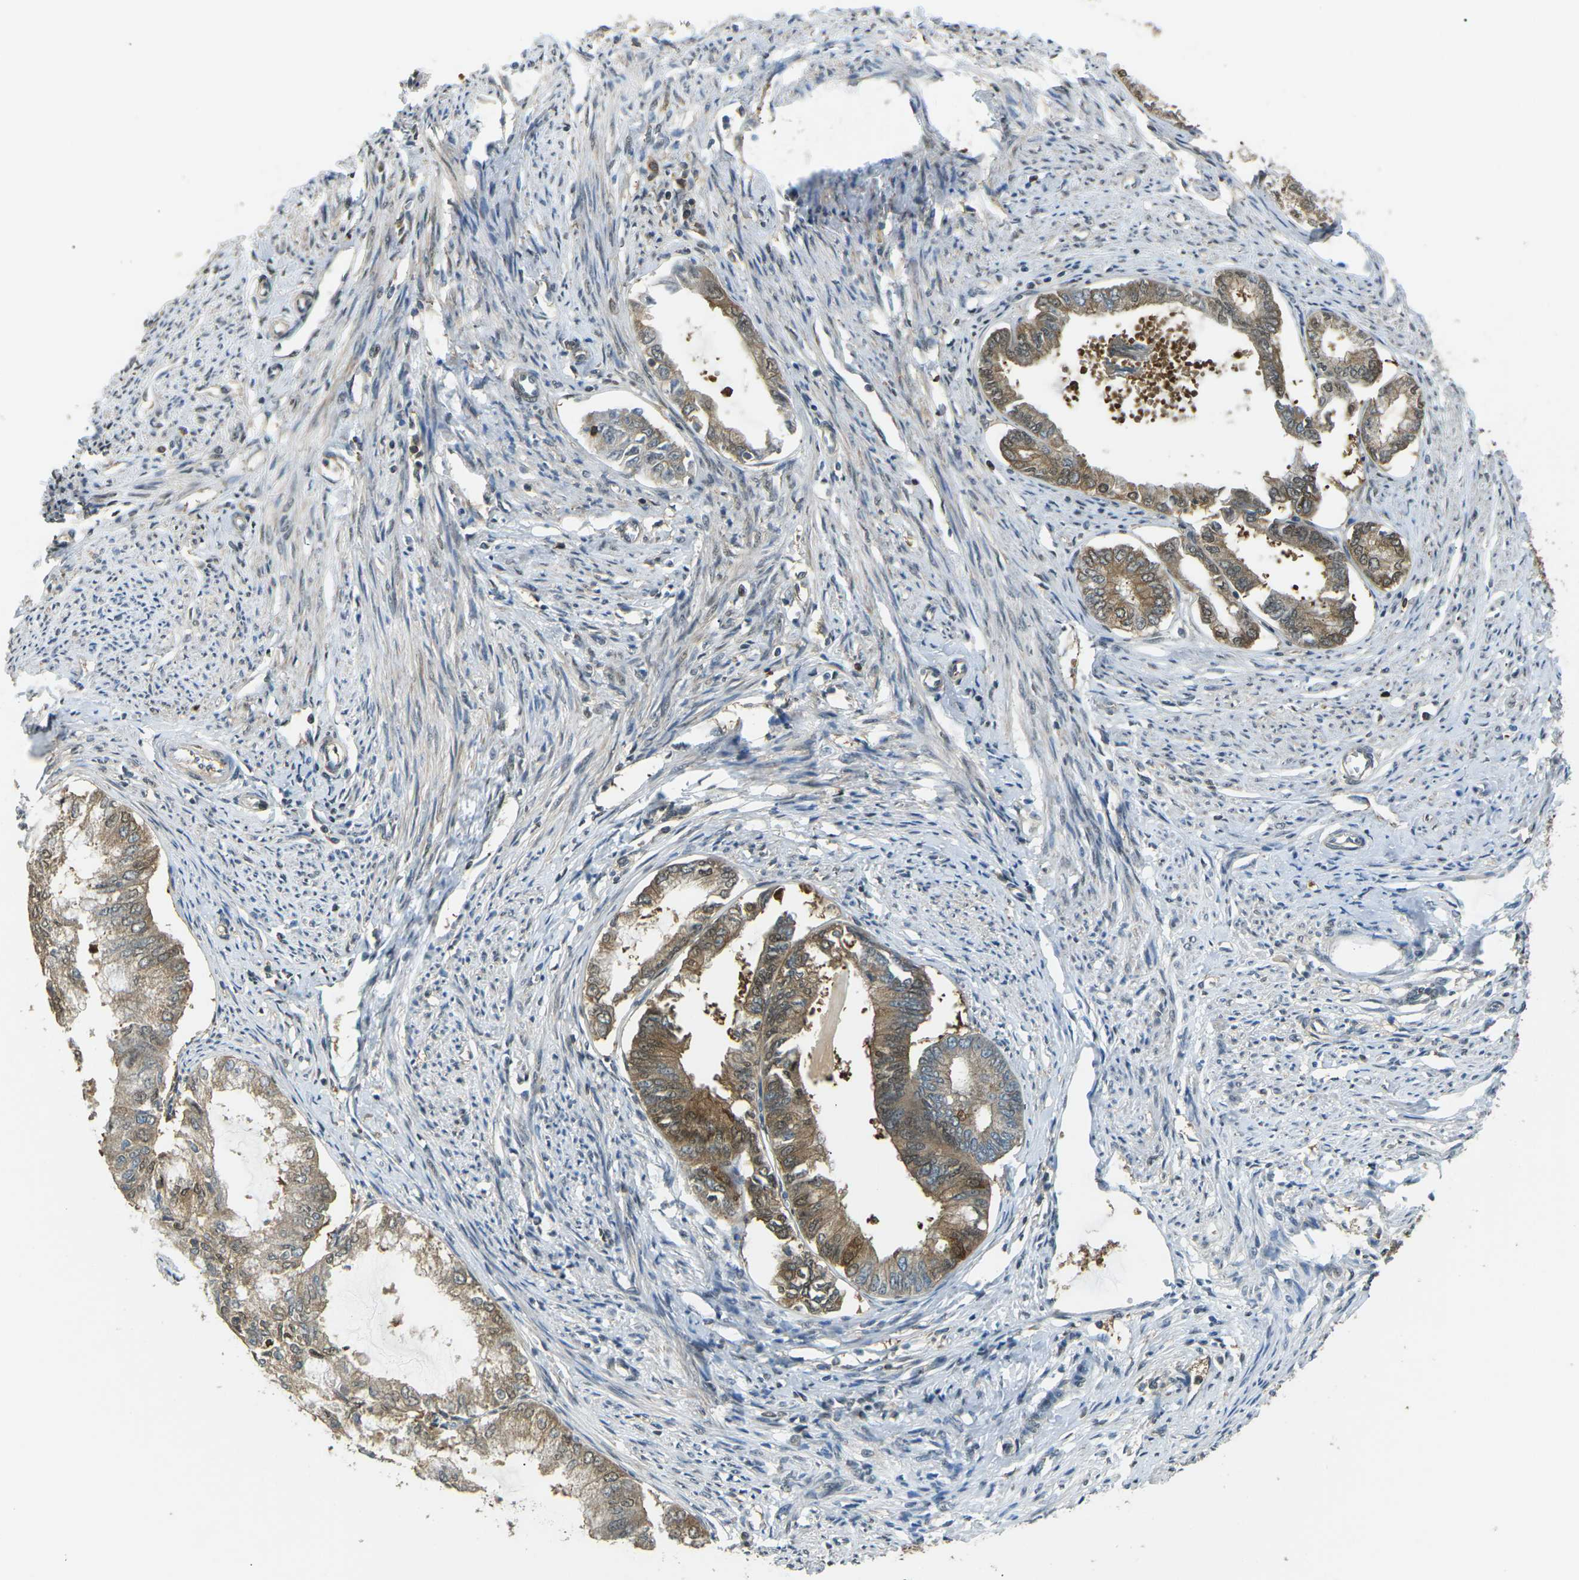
{"staining": {"intensity": "moderate", "quantity": ">75%", "location": "cytoplasmic/membranous,nuclear"}, "tissue": "endometrial cancer", "cell_type": "Tumor cells", "image_type": "cancer", "snomed": [{"axis": "morphology", "description": "Adenocarcinoma, NOS"}, {"axis": "topography", "description": "Endometrium"}], "caption": "IHC photomicrograph of neoplastic tissue: human endometrial cancer stained using IHC exhibits medium levels of moderate protein expression localized specifically in the cytoplasmic/membranous and nuclear of tumor cells, appearing as a cytoplasmic/membranous and nuclear brown color.", "gene": "PIEZO2", "patient": {"sex": "female", "age": 86}}